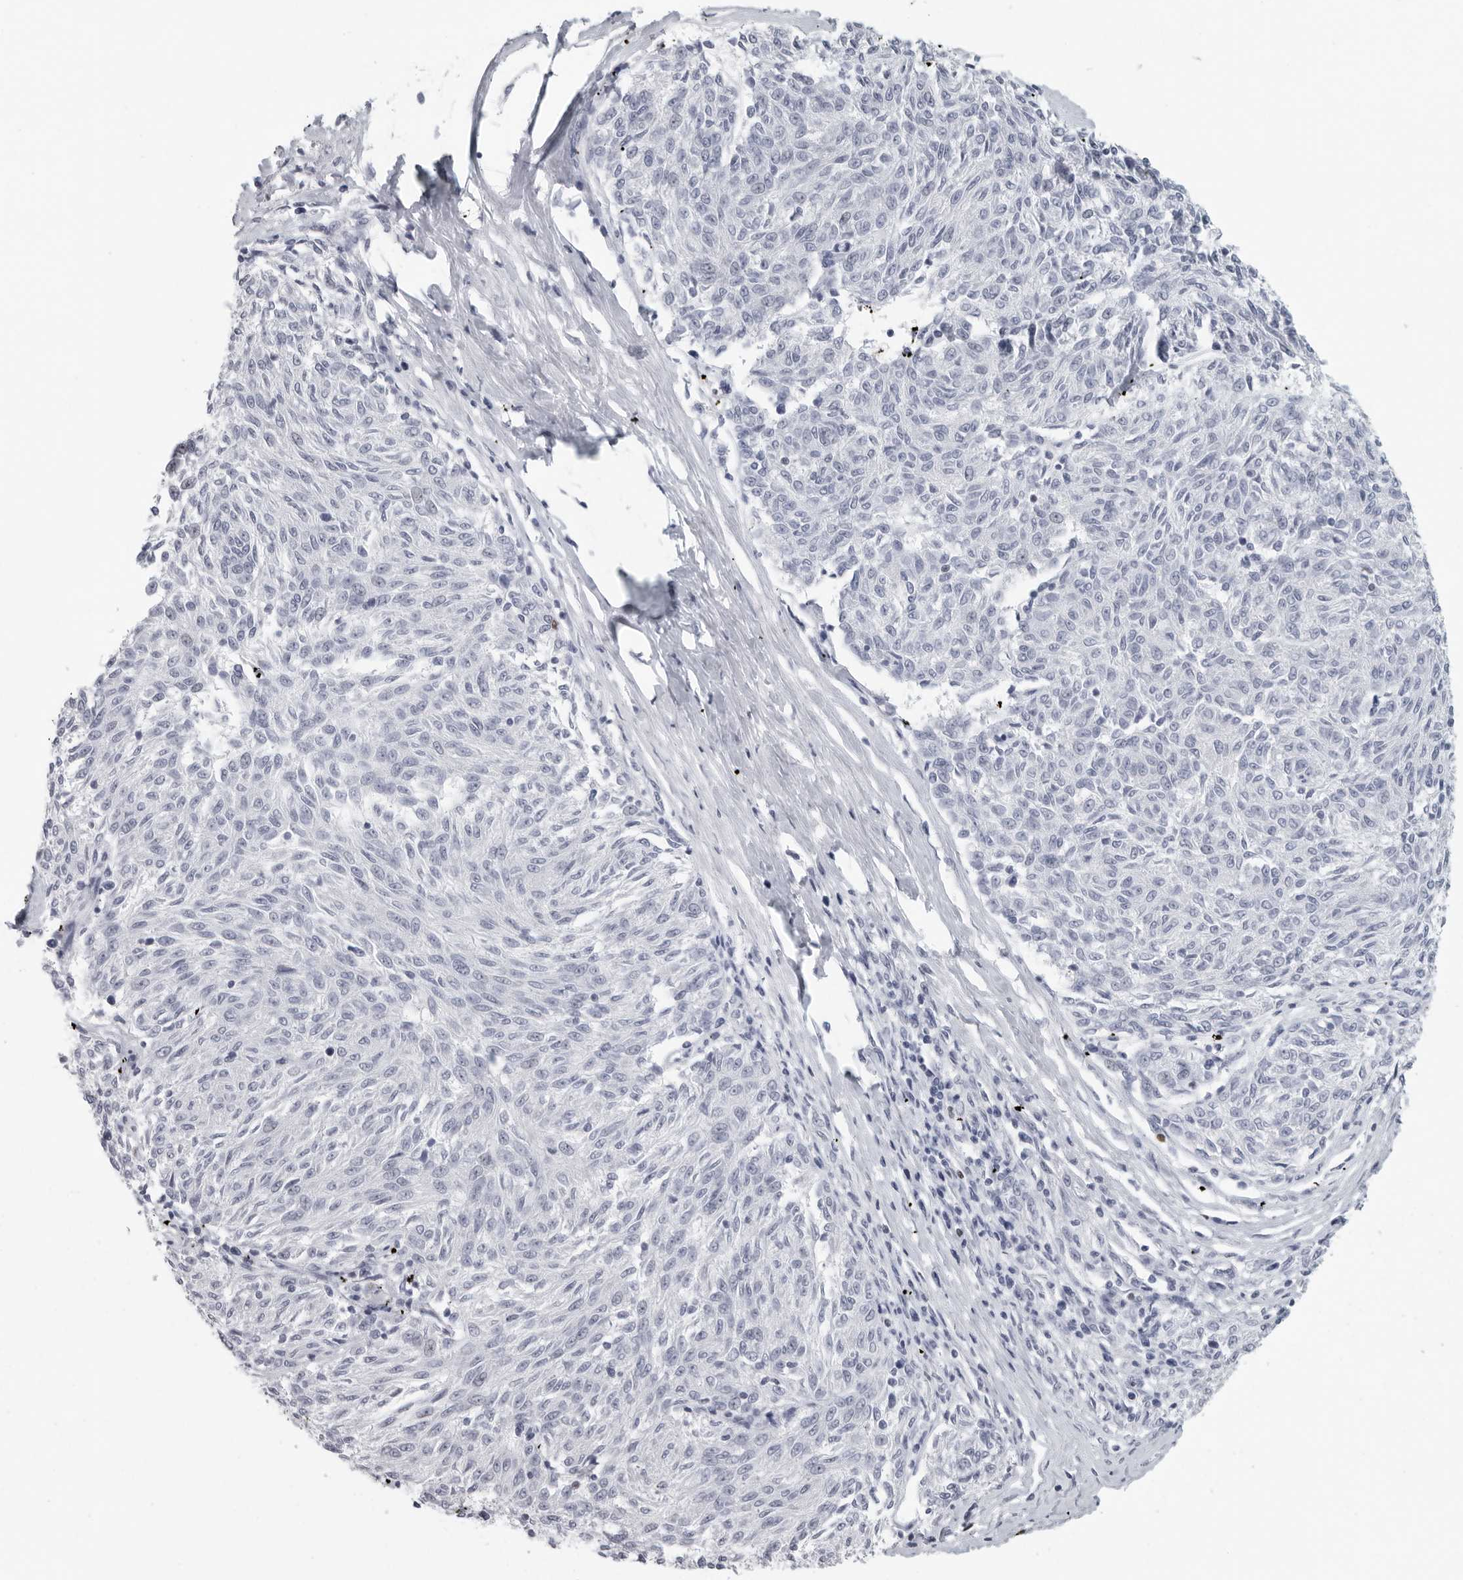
{"staining": {"intensity": "negative", "quantity": "none", "location": "none"}, "tissue": "melanoma", "cell_type": "Tumor cells", "image_type": "cancer", "snomed": [{"axis": "morphology", "description": "Malignant melanoma, NOS"}, {"axis": "topography", "description": "Skin"}], "caption": "An image of melanoma stained for a protein shows no brown staining in tumor cells. (IHC, brightfield microscopy, high magnification).", "gene": "SATB2", "patient": {"sex": "female", "age": 72}}